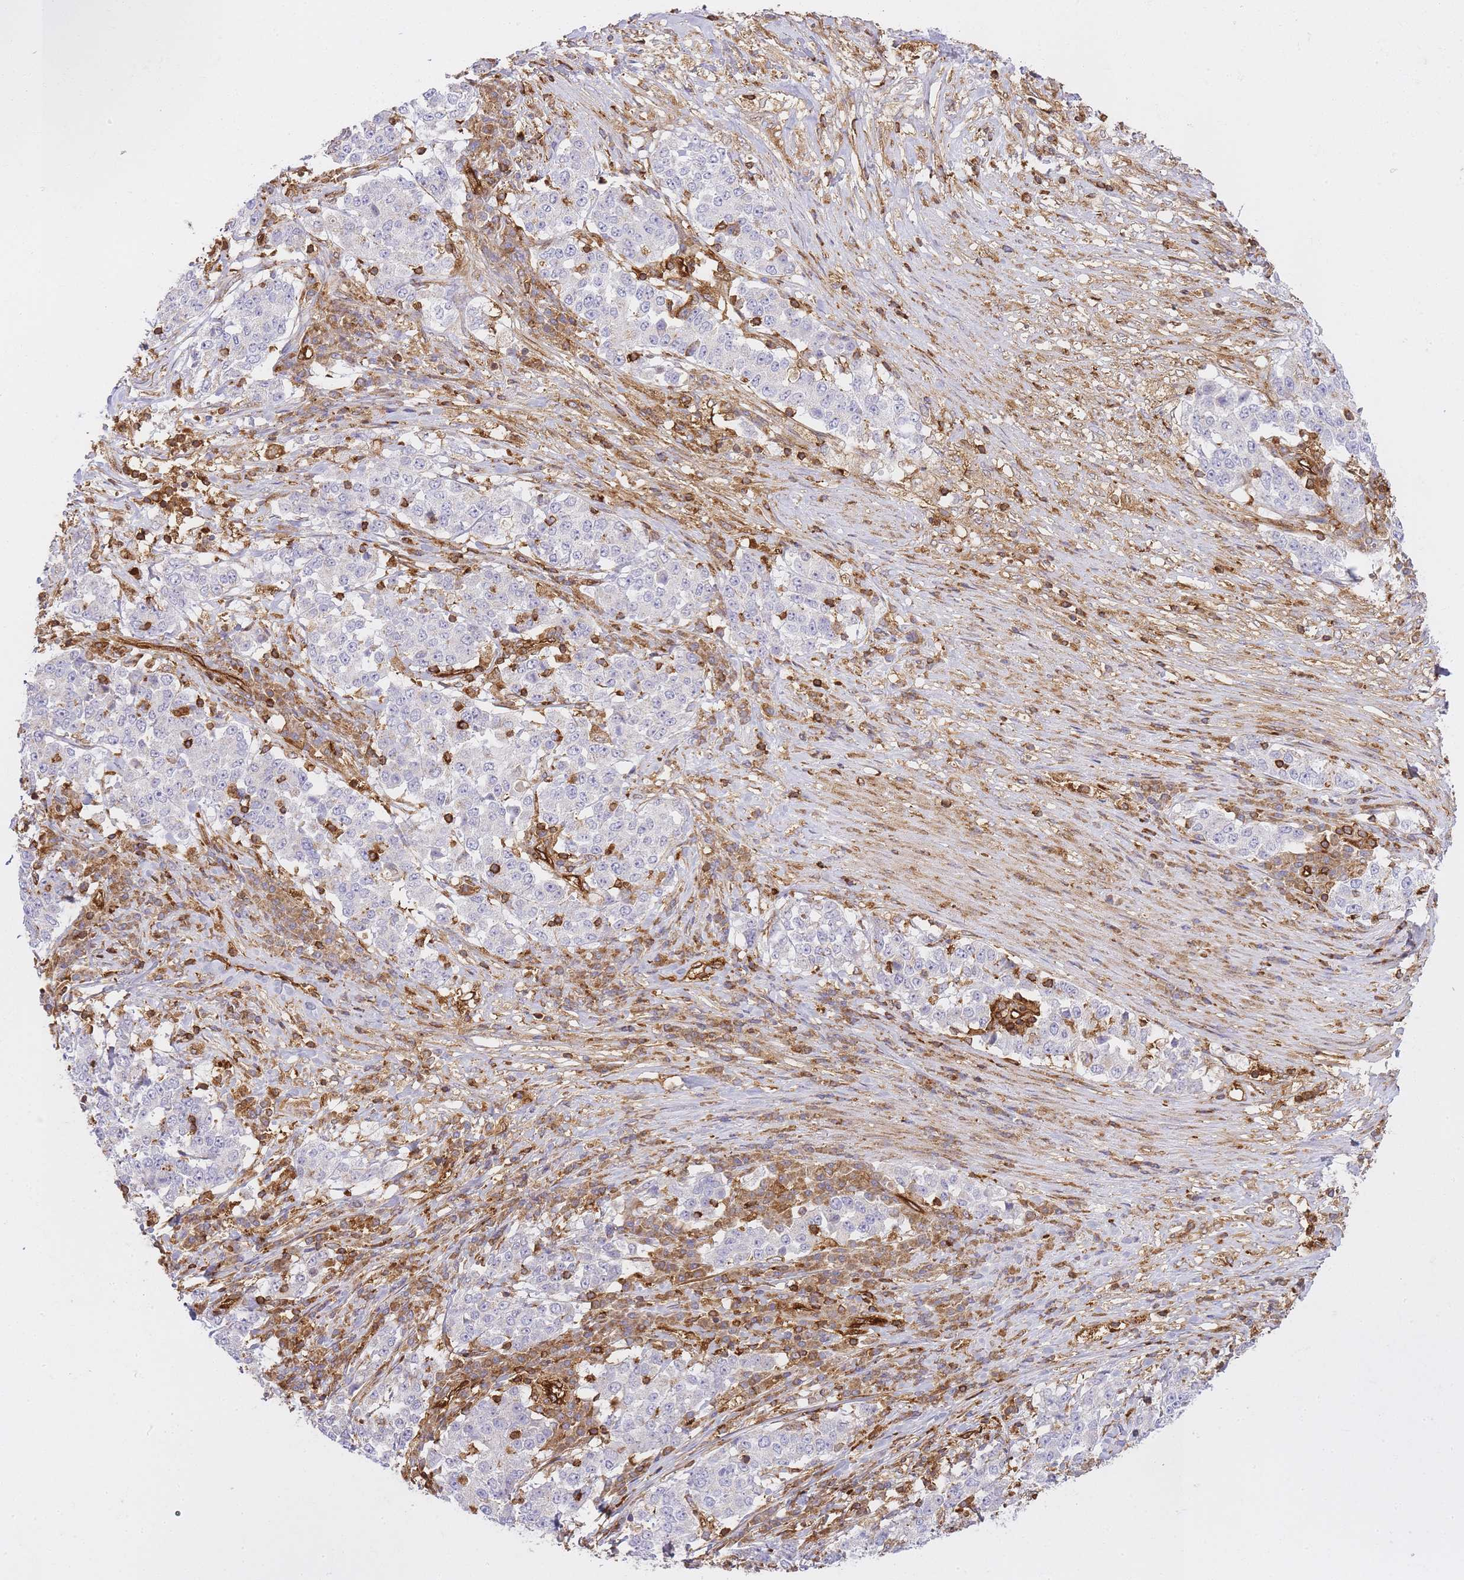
{"staining": {"intensity": "negative", "quantity": "none", "location": "none"}, "tissue": "stomach cancer", "cell_type": "Tumor cells", "image_type": "cancer", "snomed": [{"axis": "morphology", "description": "Adenocarcinoma, NOS"}, {"axis": "topography", "description": "Stomach"}], "caption": "Protein analysis of stomach cancer (adenocarcinoma) reveals no significant staining in tumor cells.", "gene": "MSN", "patient": {"sex": "male", "age": 59}}